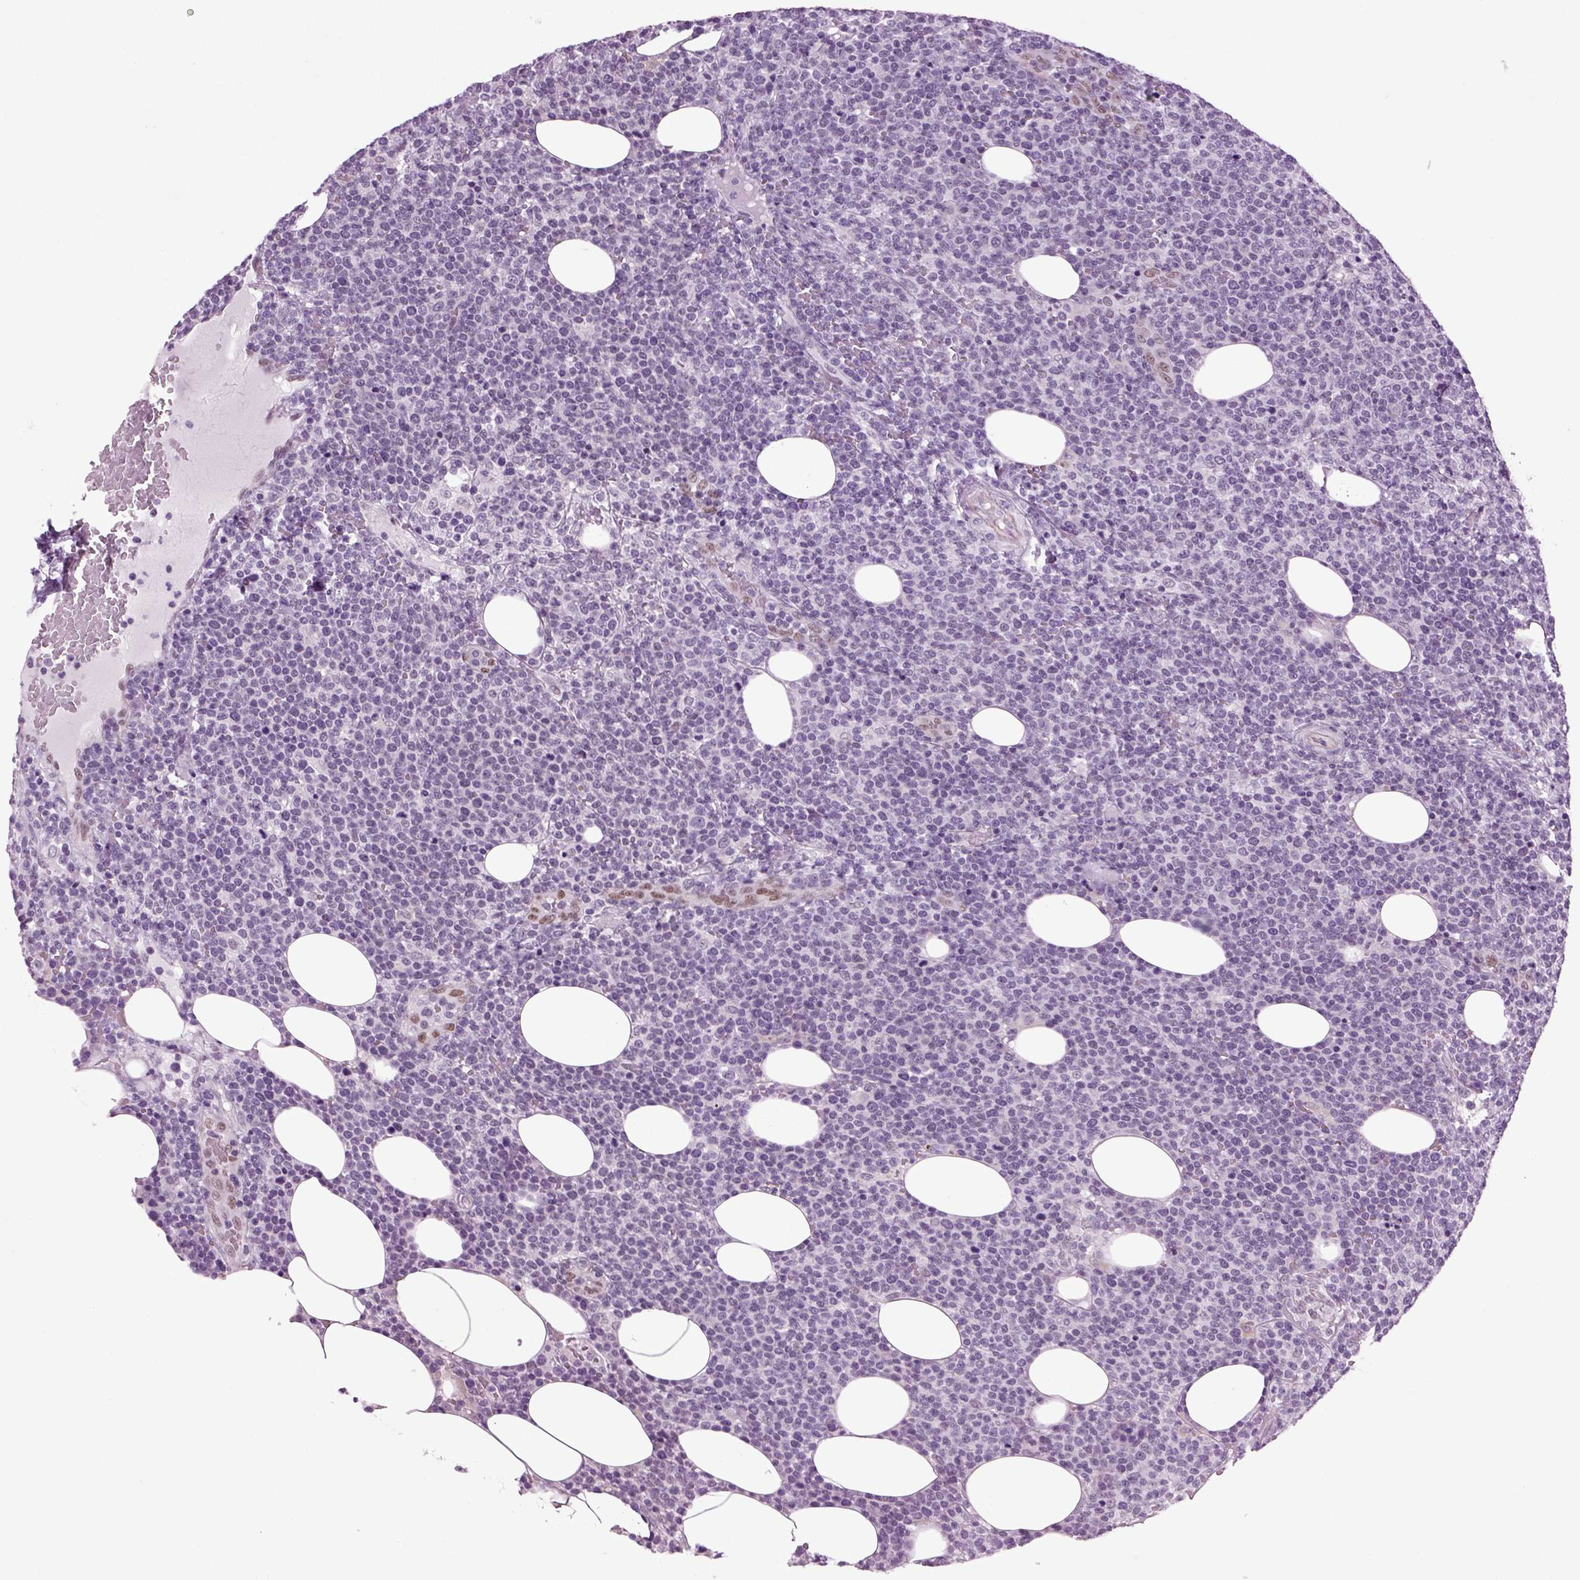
{"staining": {"intensity": "negative", "quantity": "none", "location": "none"}, "tissue": "lymphoma", "cell_type": "Tumor cells", "image_type": "cancer", "snomed": [{"axis": "morphology", "description": "Malignant lymphoma, non-Hodgkin's type, High grade"}, {"axis": "topography", "description": "Lymph node"}], "caption": "Malignant lymphoma, non-Hodgkin's type (high-grade) was stained to show a protein in brown. There is no significant positivity in tumor cells. Brightfield microscopy of IHC stained with DAB (3,3'-diaminobenzidine) (brown) and hematoxylin (blue), captured at high magnification.", "gene": "RFX3", "patient": {"sex": "male", "age": 61}}